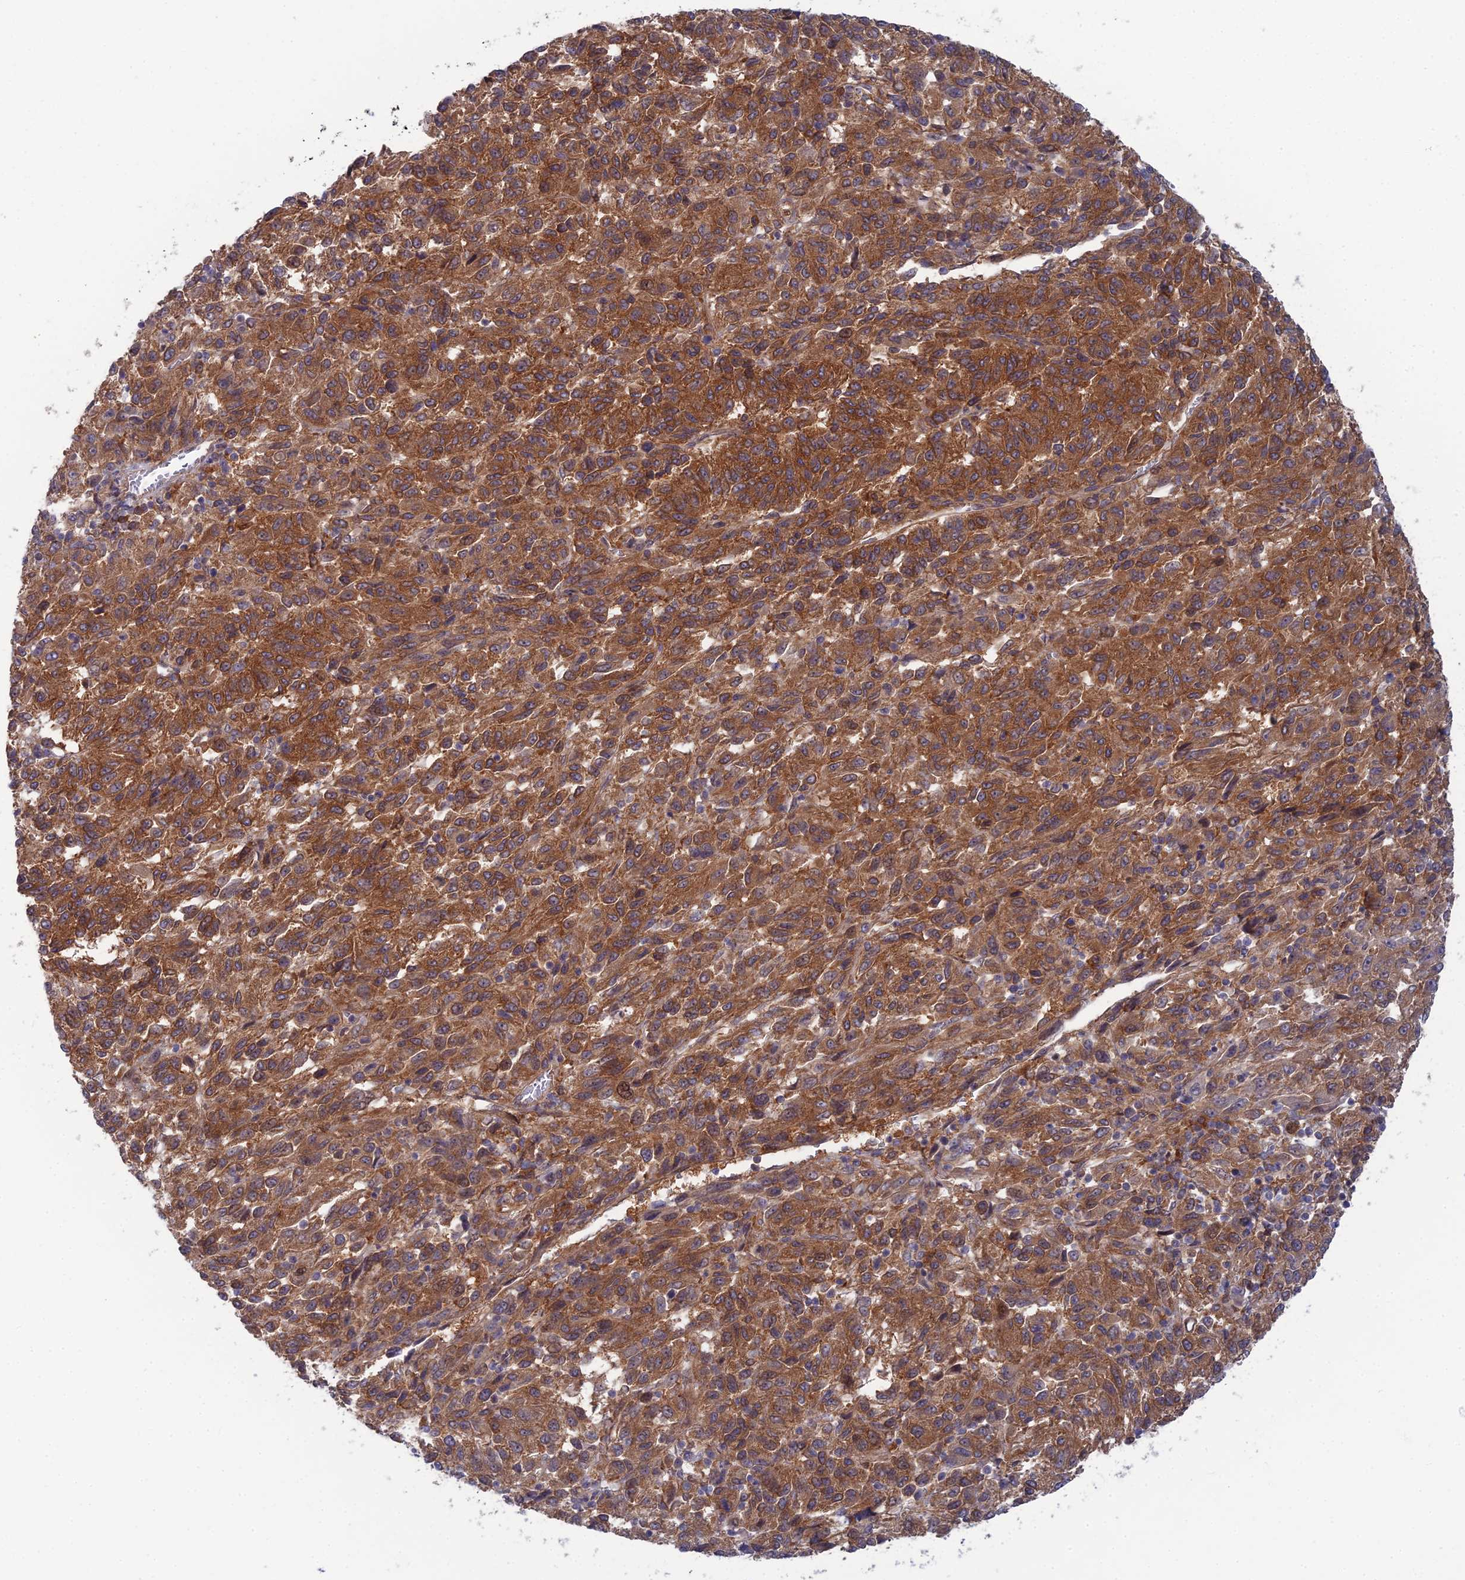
{"staining": {"intensity": "strong", "quantity": ">75%", "location": "cytoplasmic/membranous"}, "tissue": "melanoma", "cell_type": "Tumor cells", "image_type": "cancer", "snomed": [{"axis": "morphology", "description": "Malignant melanoma, Metastatic site"}, {"axis": "topography", "description": "Lung"}], "caption": "Immunohistochemistry (IHC) of malignant melanoma (metastatic site) exhibits high levels of strong cytoplasmic/membranous positivity in about >75% of tumor cells.", "gene": "ABHD1", "patient": {"sex": "male", "age": 64}}